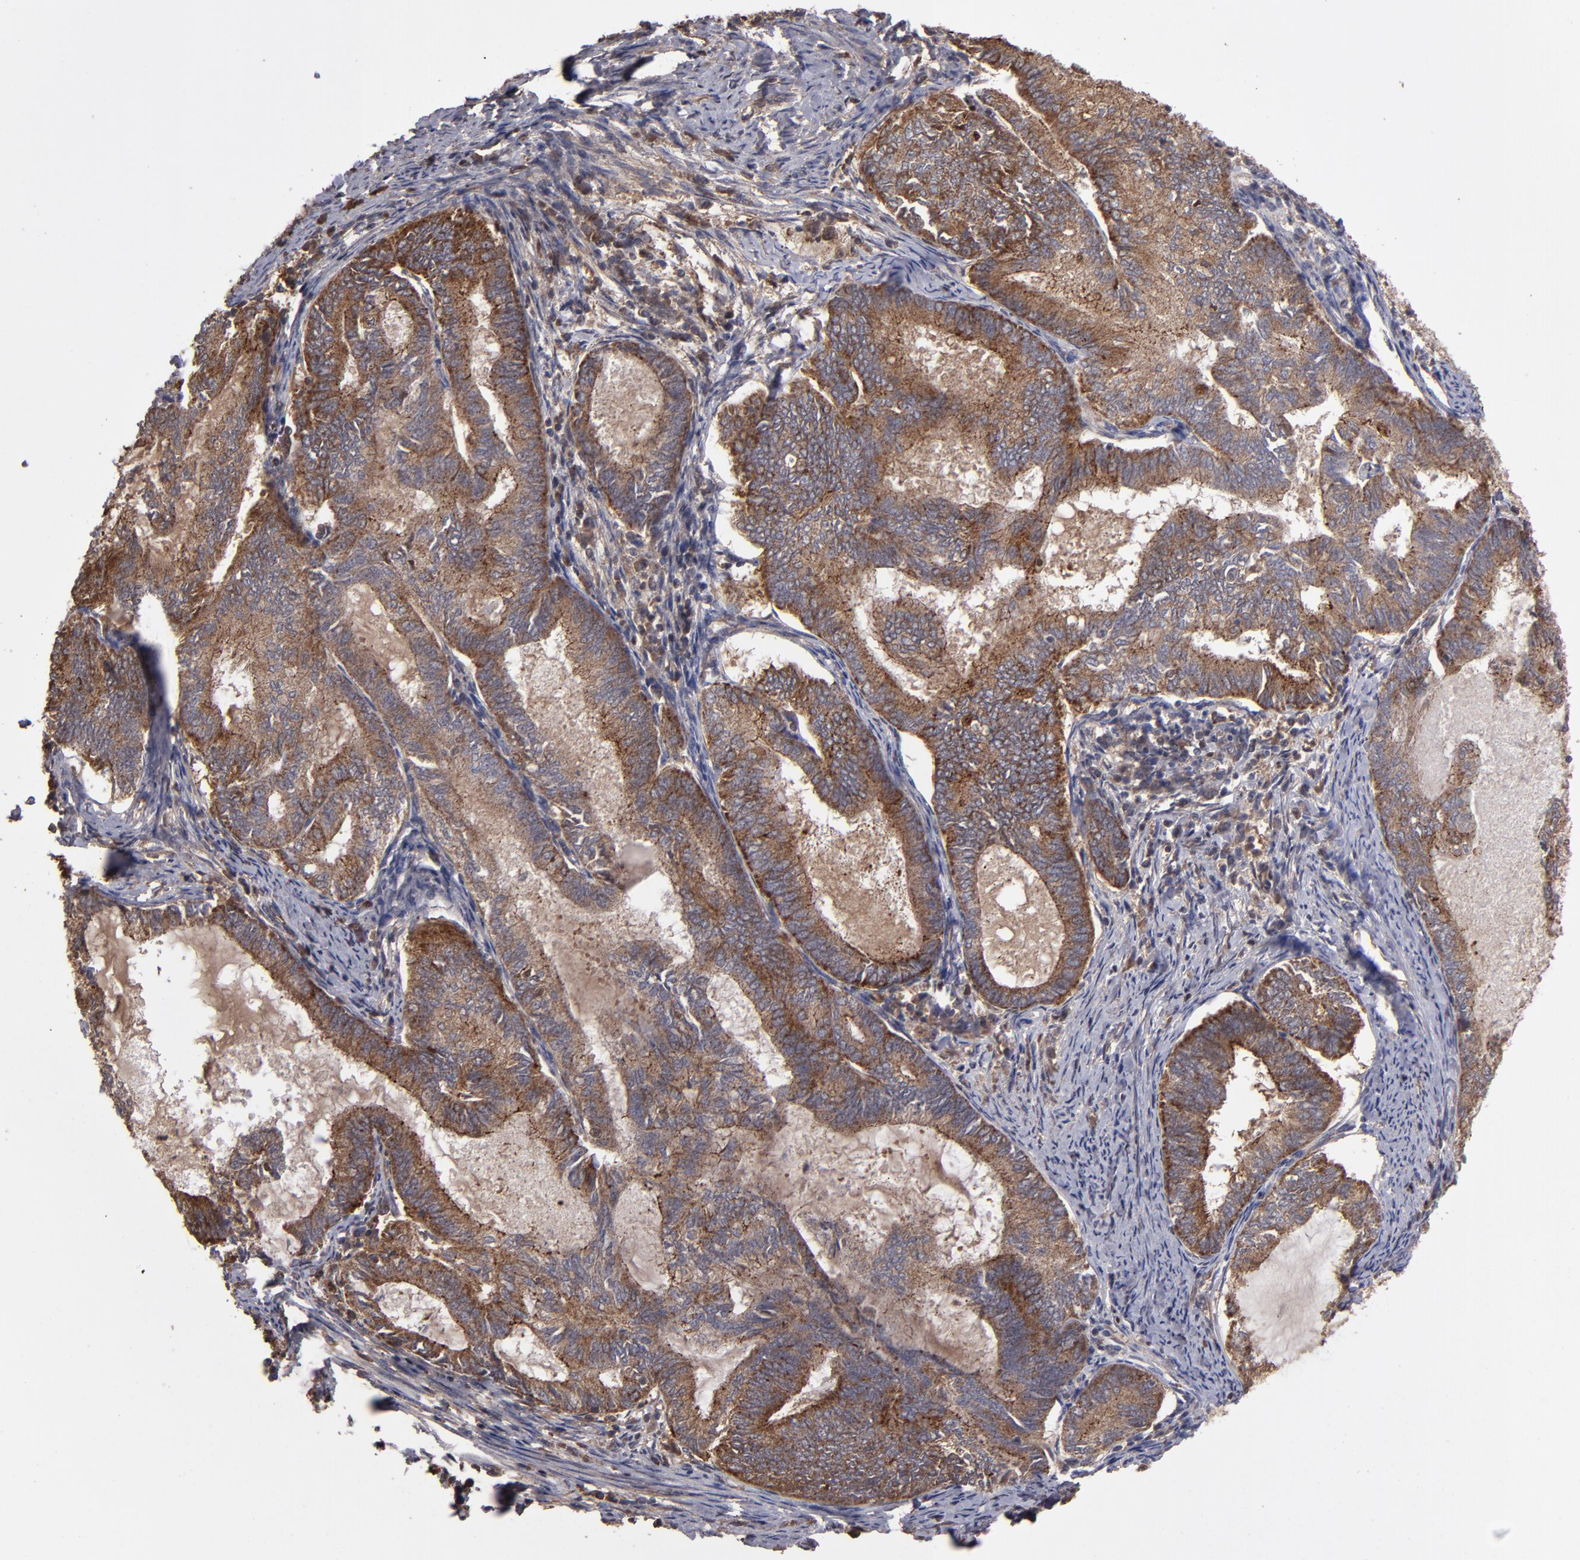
{"staining": {"intensity": "strong", "quantity": ">75%", "location": "cytoplasmic/membranous"}, "tissue": "endometrial cancer", "cell_type": "Tumor cells", "image_type": "cancer", "snomed": [{"axis": "morphology", "description": "Adenocarcinoma, NOS"}, {"axis": "topography", "description": "Endometrium"}], "caption": "Protein staining exhibits strong cytoplasmic/membranous positivity in about >75% of tumor cells in endometrial cancer (adenocarcinoma).", "gene": "RPS6KA6", "patient": {"sex": "female", "age": 86}}